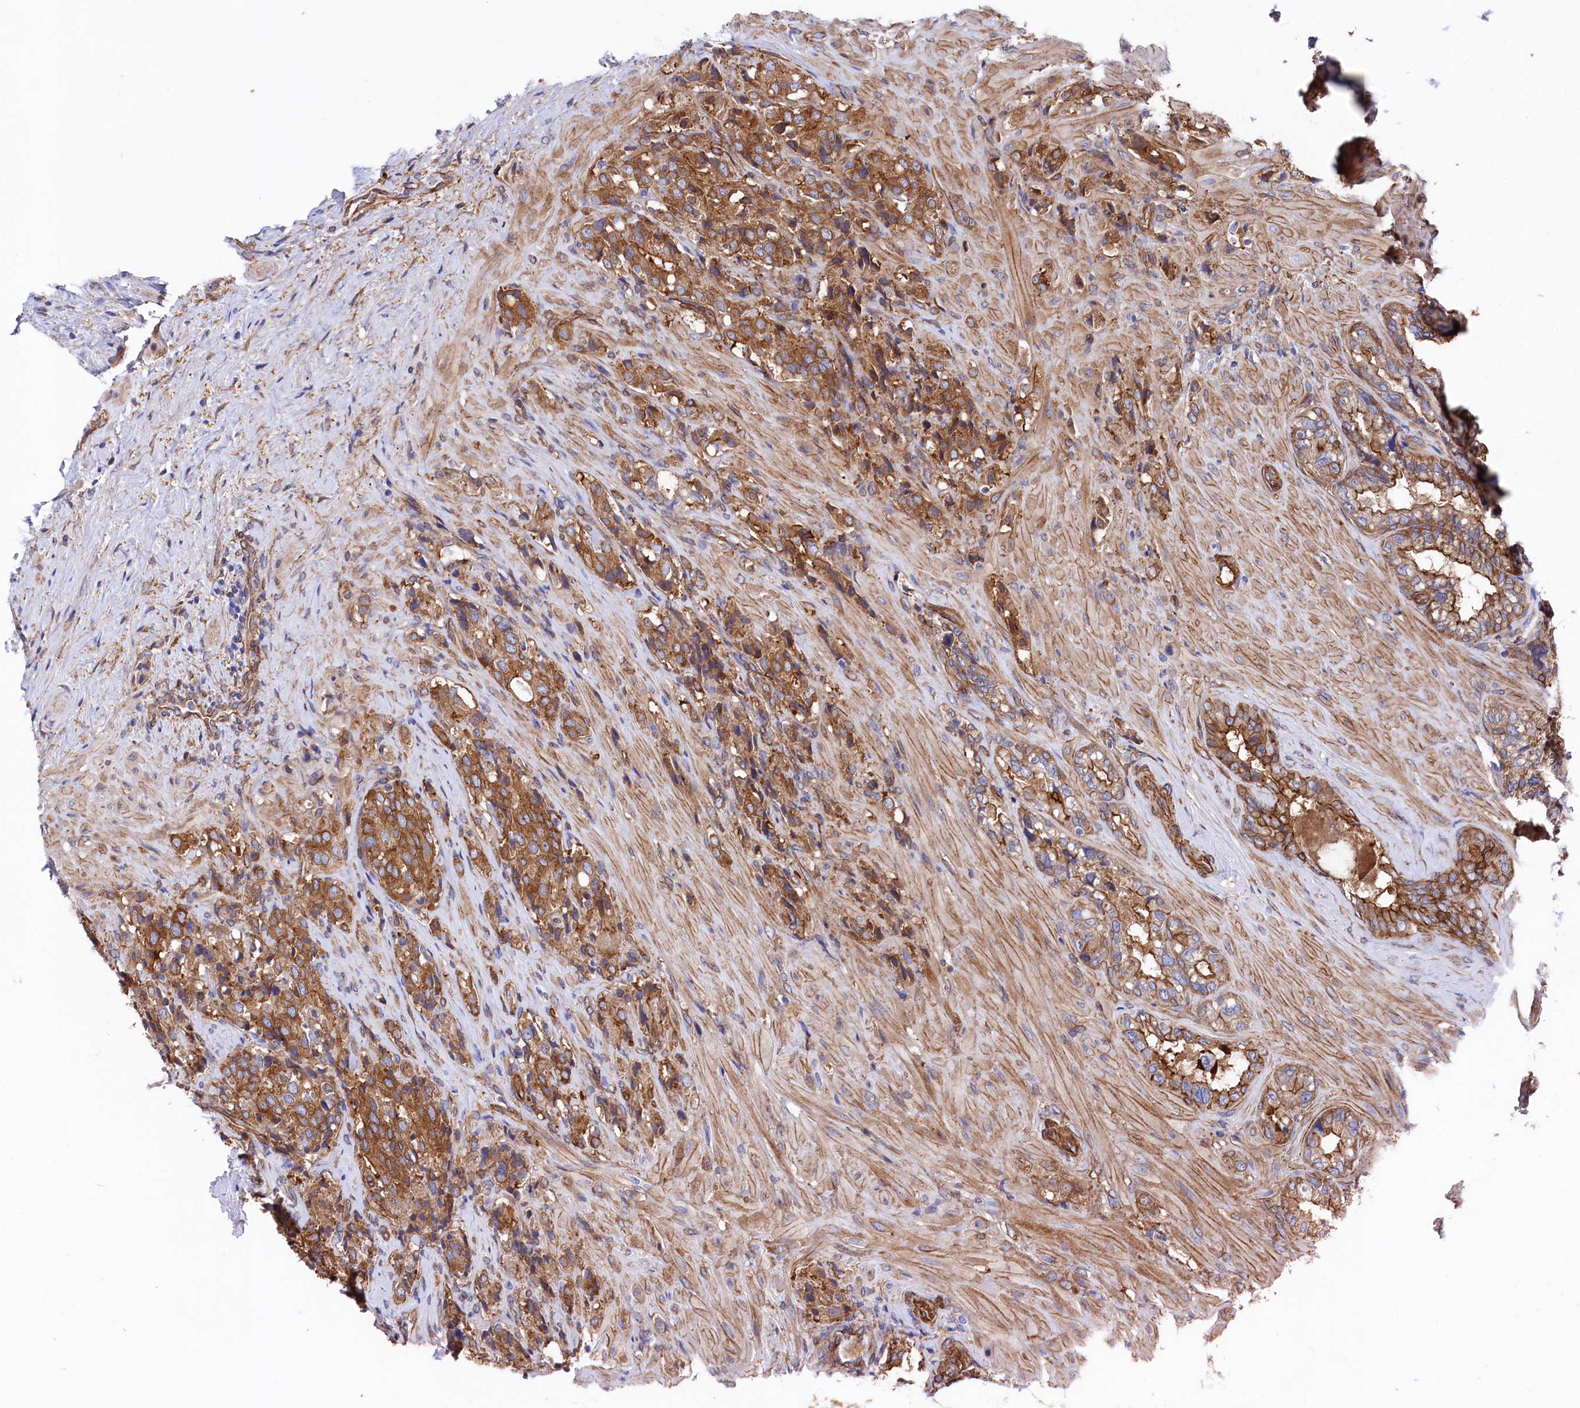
{"staining": {"intensity": "moderate", "quantity": ">75%", "location": "cytoplasmic/membranous"}, "tissue": "prostate cancer", "cell_type": "Tumor cells", "image_type": "cancer", "snomed": [{"axis": "morphology", "description": "Adenocarcinoma, High grade"}, {"axis": "topography", "description": "Prostate"}], "caption": "Protein staining reveals moderate cytoplasmic/membranous expression in about >75% of tumor cells in prostate high-grade adenocarcinoma.", "gene": "TNKS1BP1", "patient": {"sex": "male", "age": 65}}